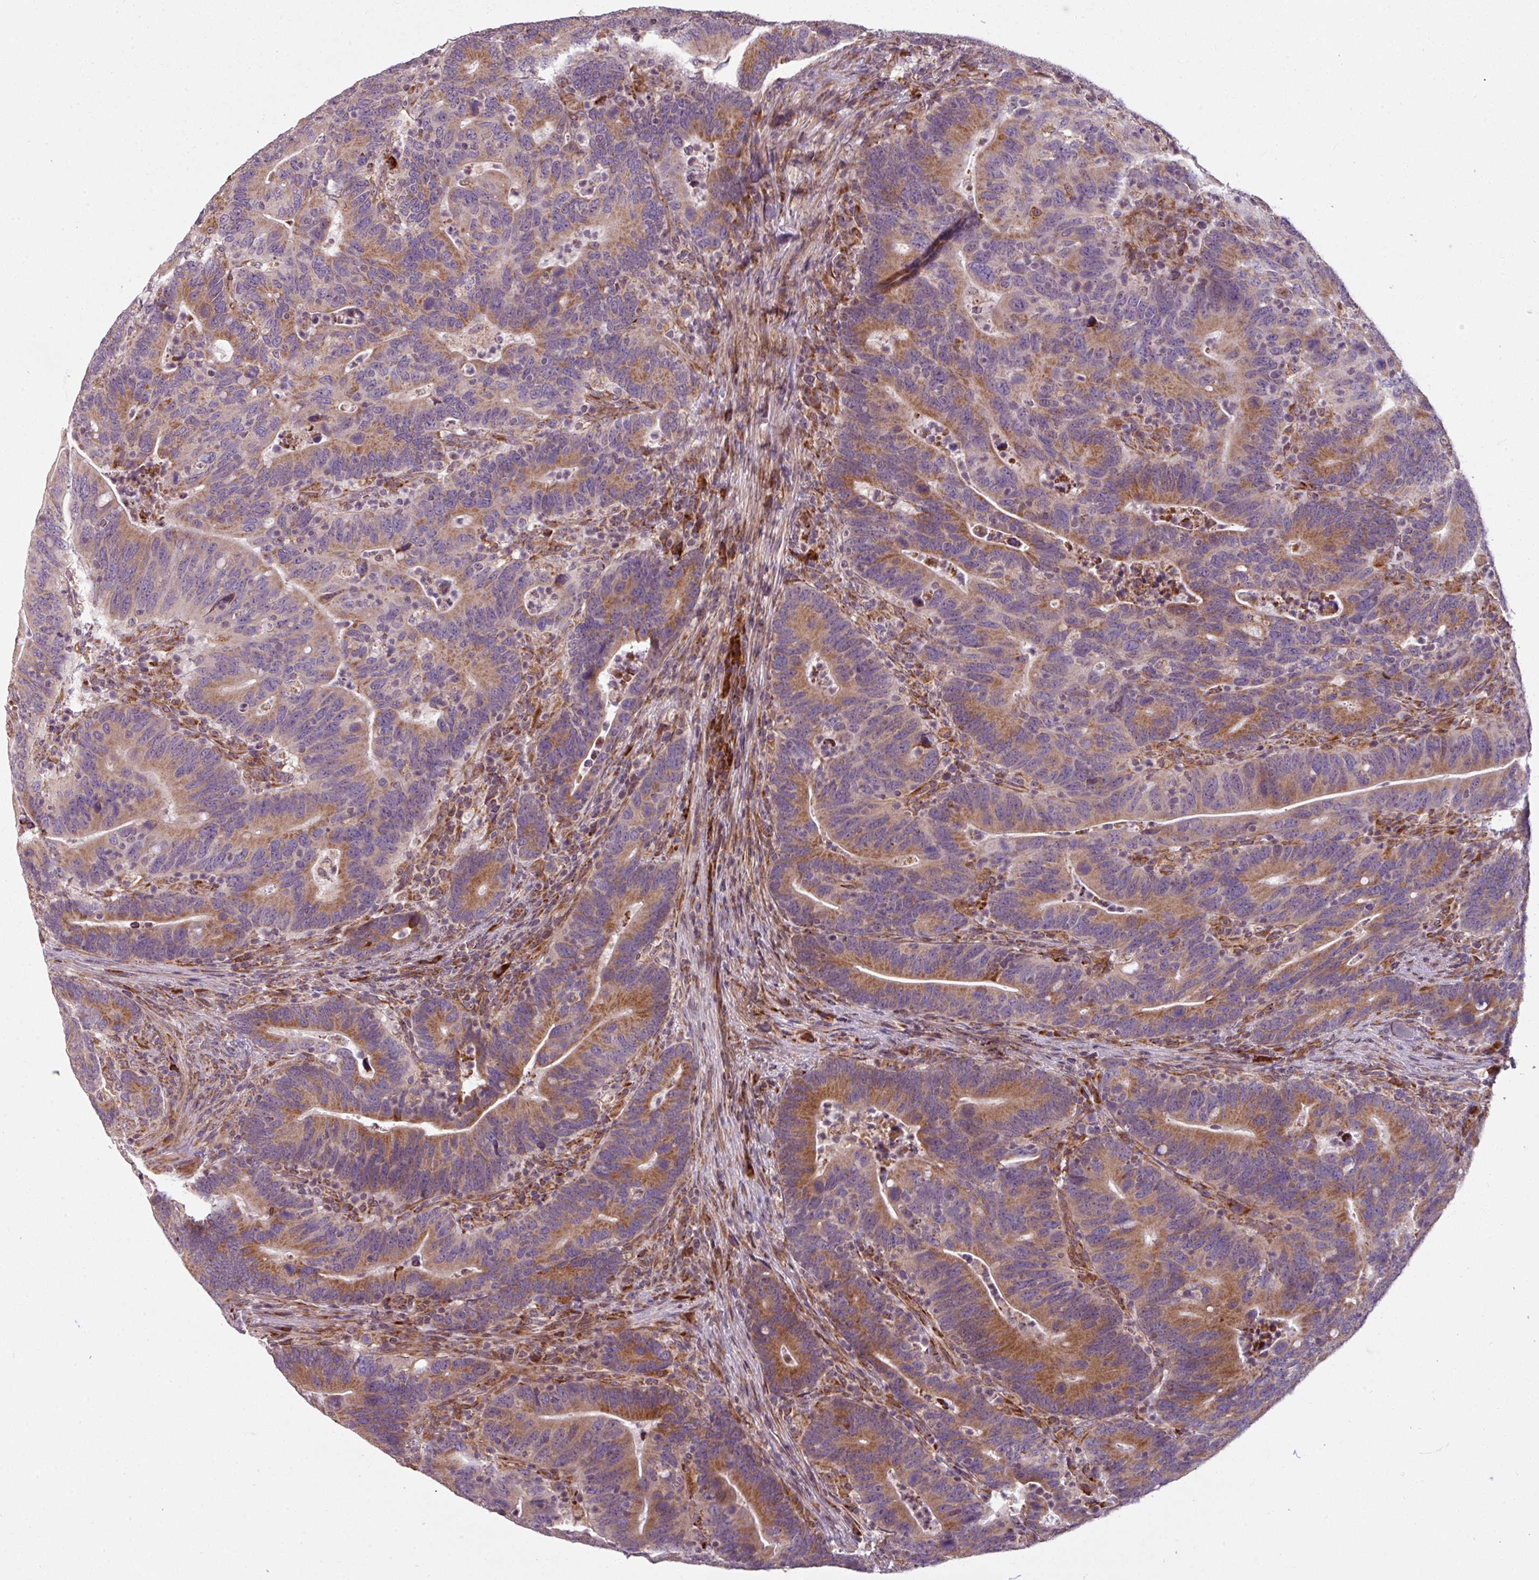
{"staining": {"intensity": "moderate", "quantity": ">75%", "location": "cytoplasmic/membranous"}, "tissue": "colorectal cancer", "cell_type": "Tumor cells", "image_type": "cancer", "snomed": [{"axis": "morphology", "description": "Adenocarcinoma, NOS"}, {"axis": "topography", "description": "Colon"}], "caption": "Tumor cells exhibit medium levels of moderate cytoplasmic/membranous staining in approximately >75% of cells in colorectal cancer (adenocarcinoma).", "gene": "MAGT1", "patient": {"sex": "female", "age": 66}}